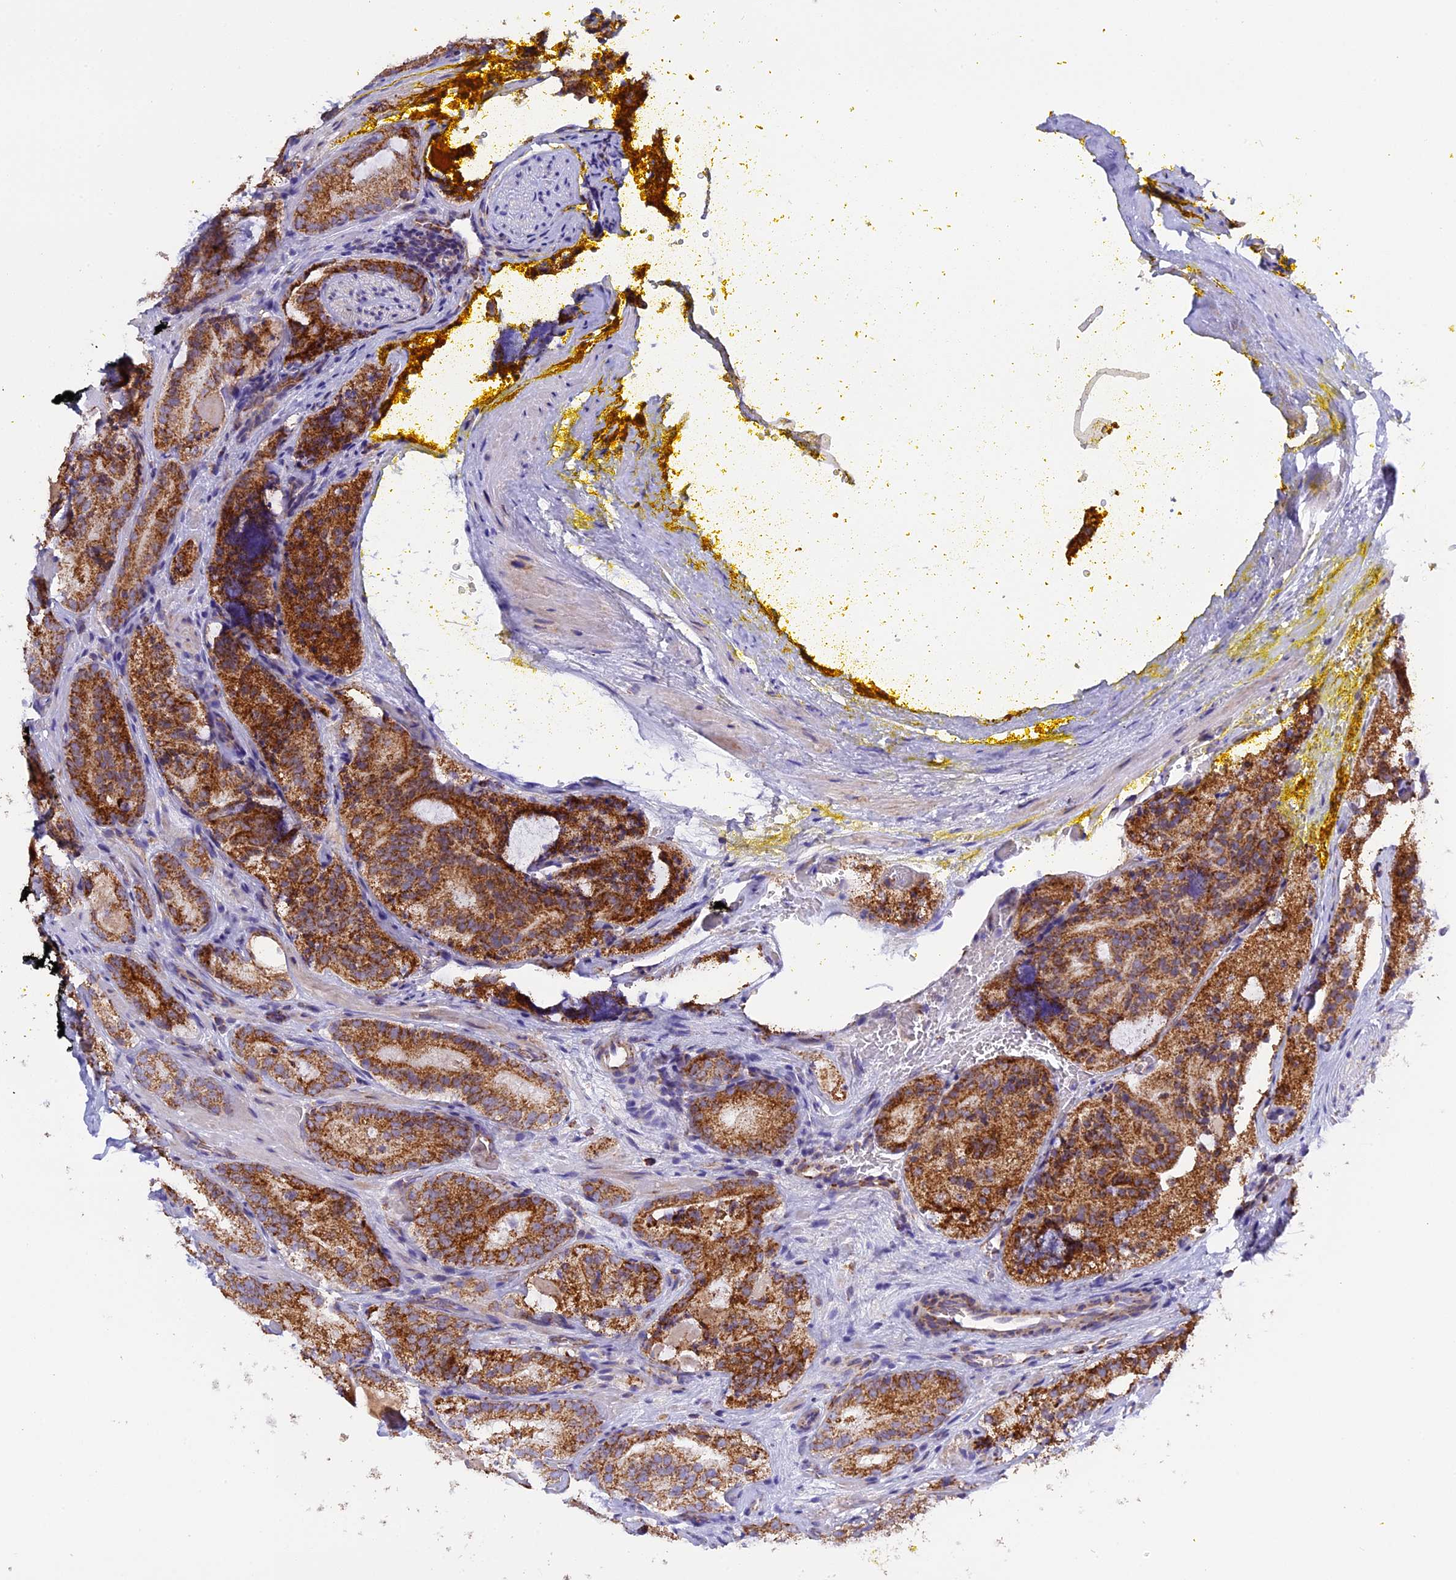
{"staining": {"intensity": "strong", "quantity": ">75%", "location": "cytoplasmic/membranous"}, "tissue": "prostate cancer", "cell_type": "Tumor cells", "image_type": "cancer", "snomed": [{"axis": "morphology", "description": "Adenocarcinoma, High grade"}, {"axis": "topography", "description": "Prostate"}], "caption": "A brown stain labels strong cytoplasmic/membranous expression of a protein in human adenocarcinoma (high-grade) (prostate) tumor cells. The staining was performed using DAB (3,3'-diaminobenzidine) to visualize the protein expression in brown, while the nuclei were stained in blue with hematoxylin (Magnification: 20x).", "gene": "MRPS34", "patient": {"sex": "male", "age": 57}}